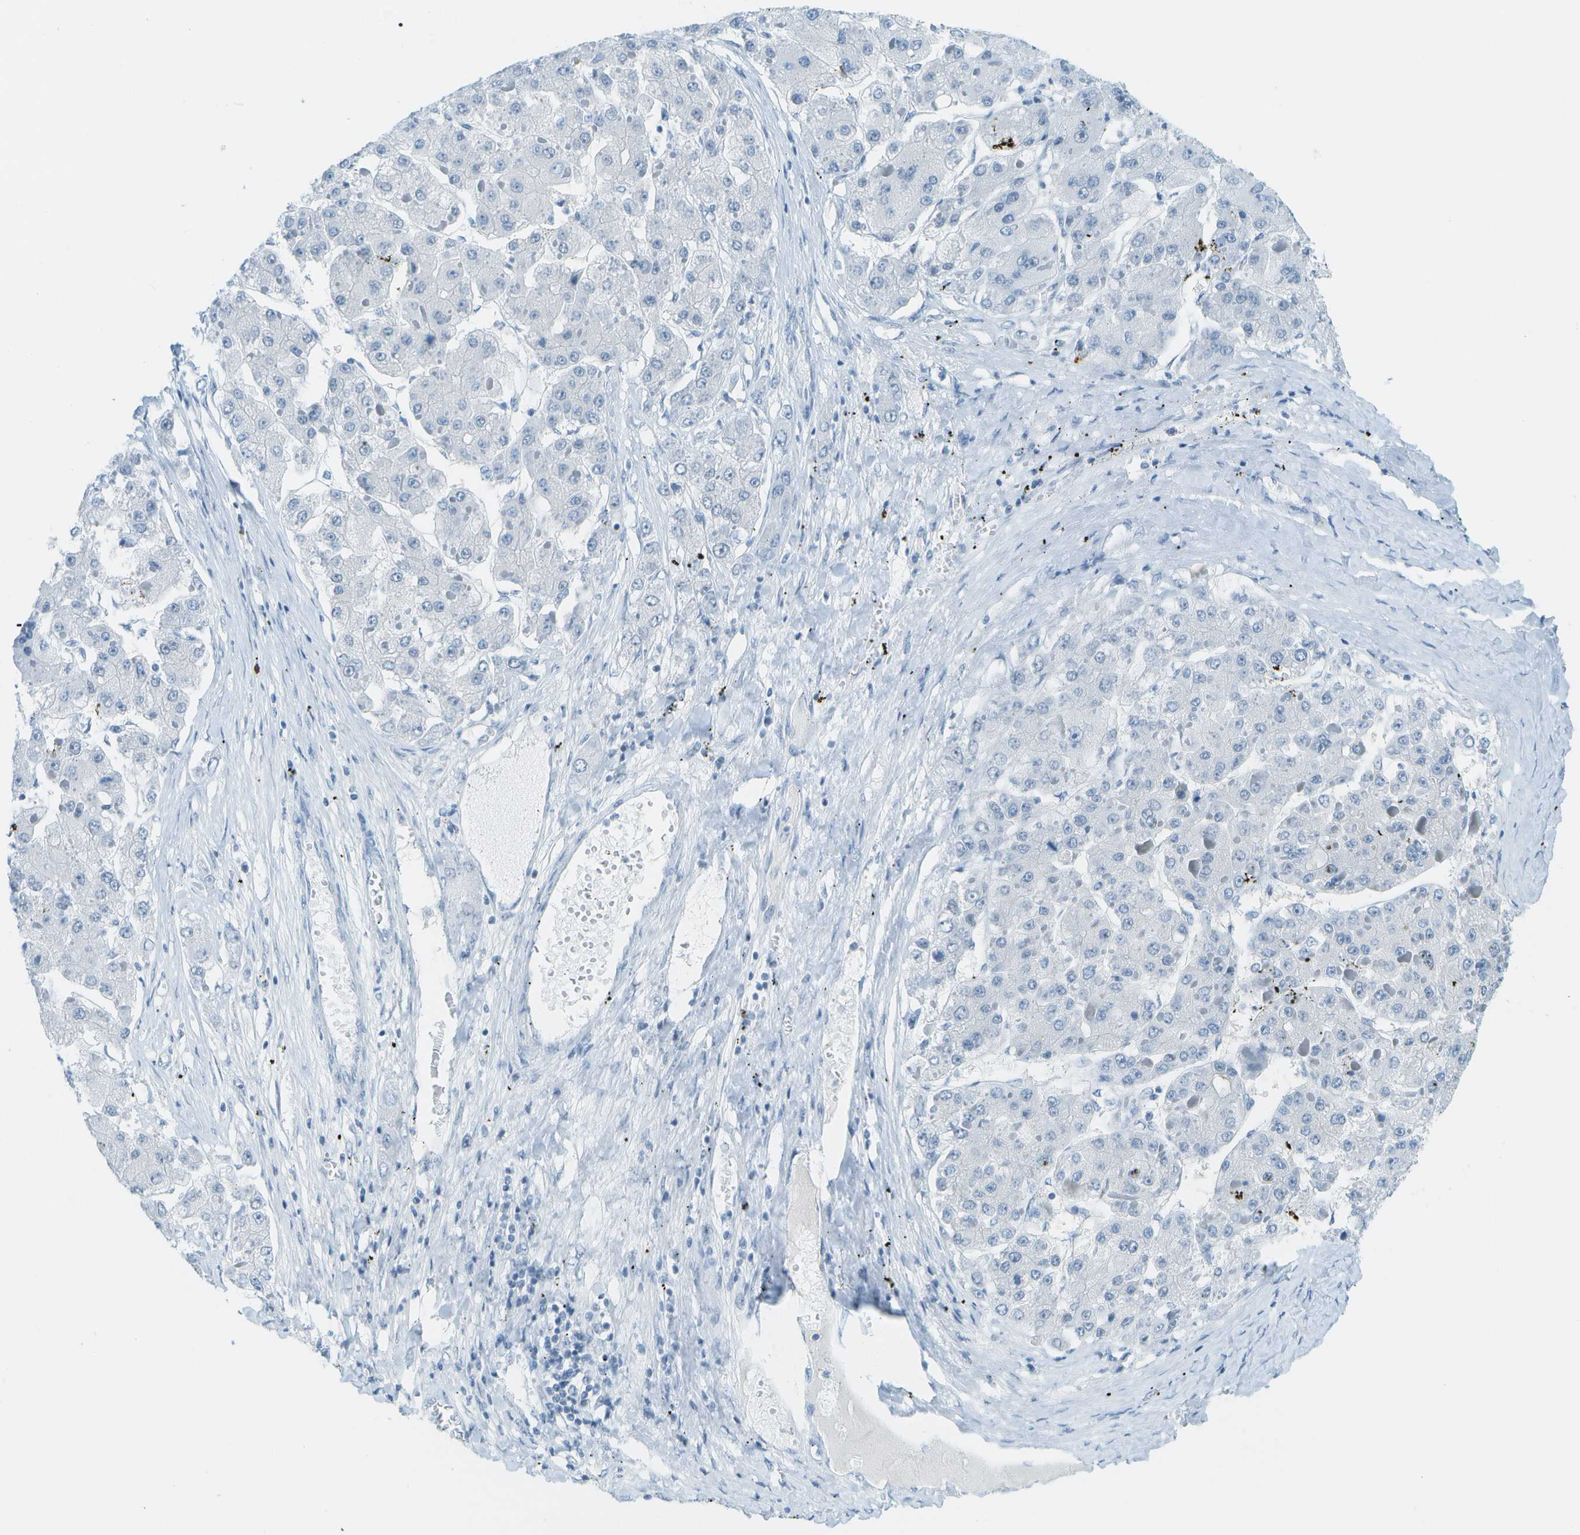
{"staining": {"intensity": "negative", "quantity": "none", "location": "none"}, "tissue": "liver cancer", "cell_type": "Tumor cells", "image_type": "cancer", "snomed": [{"axis": "morphology", "description": "Carcinoma, Hepatocellular, NOS"}, {"axis": "topography", "description": "Liver"}], "caption": "Tumor cells show no significant protein staining in liver cancer (hepatocellular carcinoma).", "gene": "NEK11", "patient": {"sex": "female", "age": 73}}